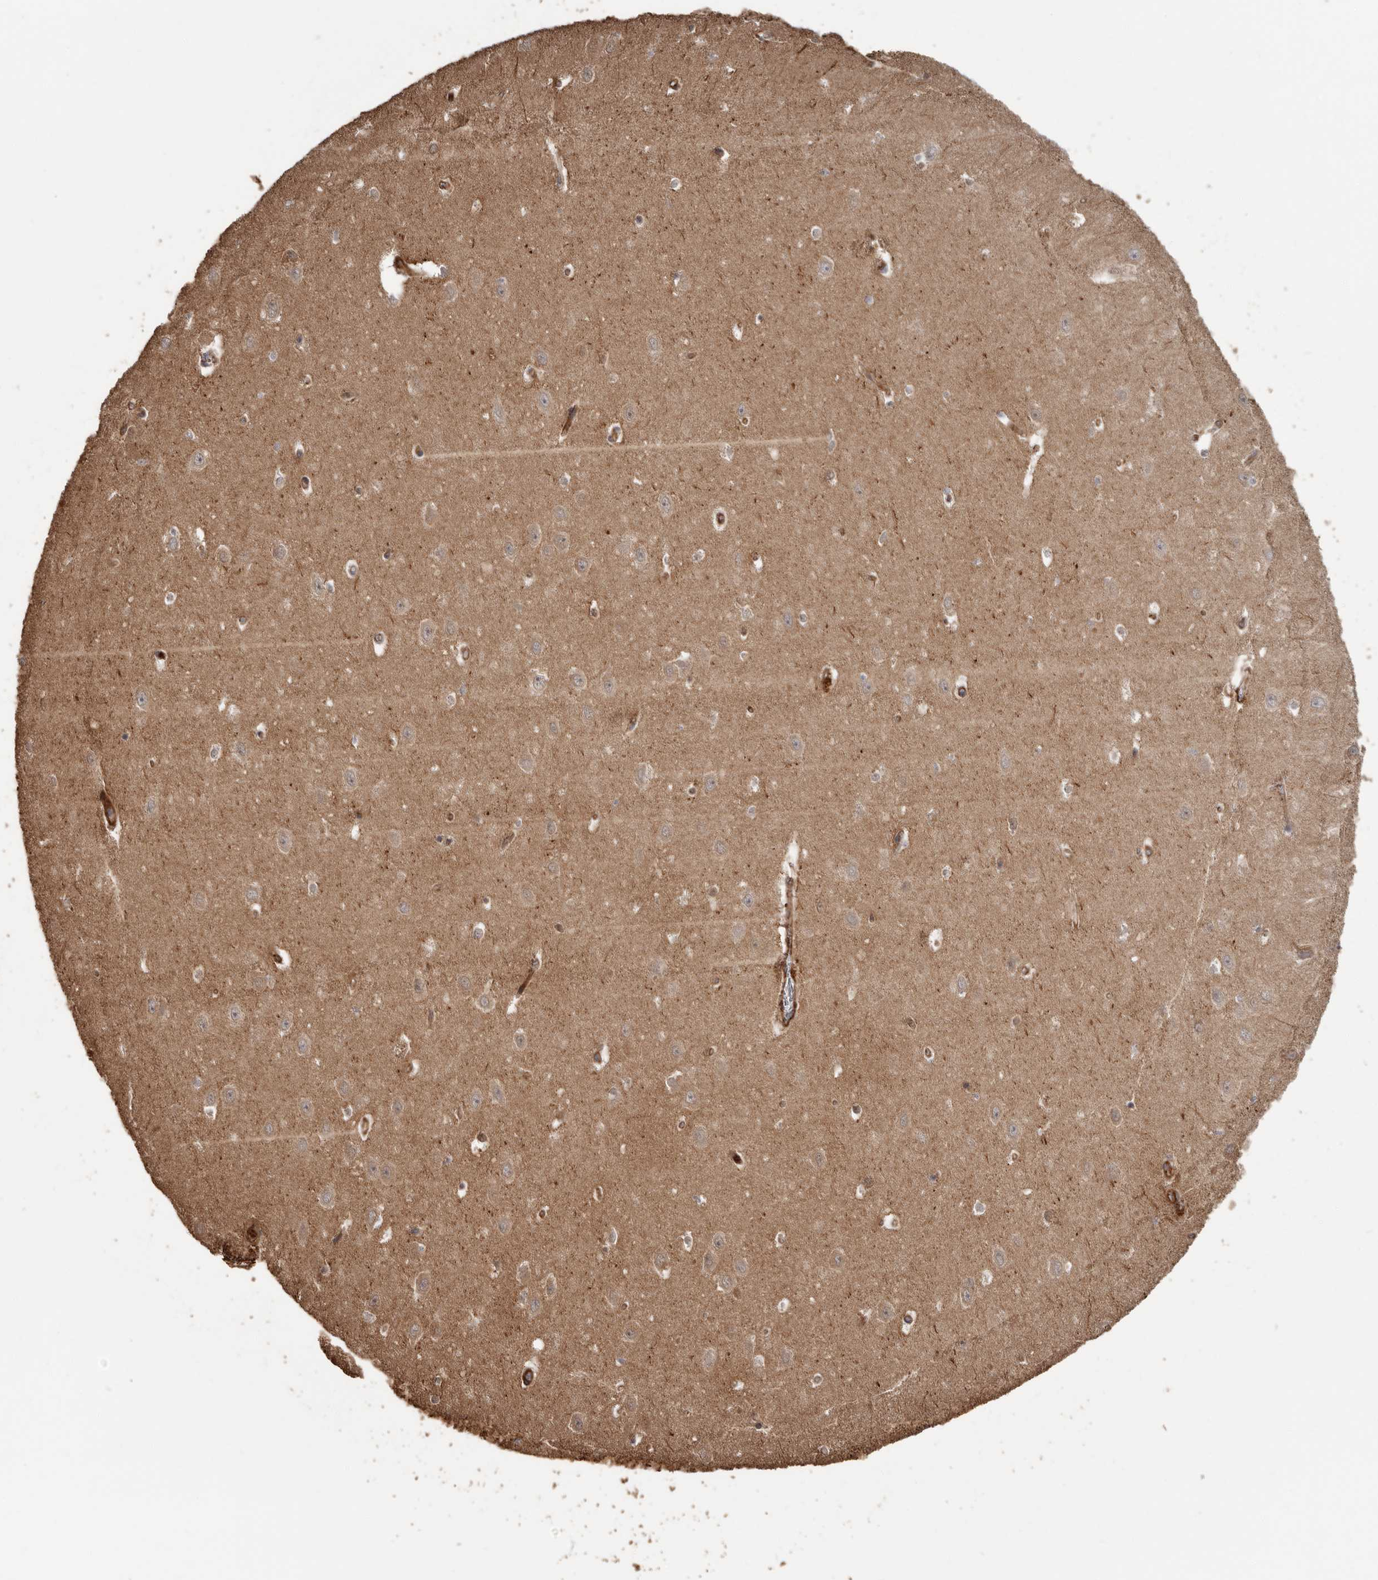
{"staining": {"intensity": "weak", "quantity": "<25%", "location": "cytoplasmic/membranous"}, "tissue": "hippocampus", "cell_type": "Glial cells", "image_type": "normal", "snomed": [{"axis": "morphology", "description": "Normal tissue, NOS"}, {"axis": "topography", "description": "Hippocampus"}], "caption": "A high-resolution photomicrograph shows immunohistochemistry (IHC) staining of benign hippocampus, which demonstrates no significant expression in glial cells.", "gene": "ARHGEF5", "patient": {"sex": "female", "age": 64}}